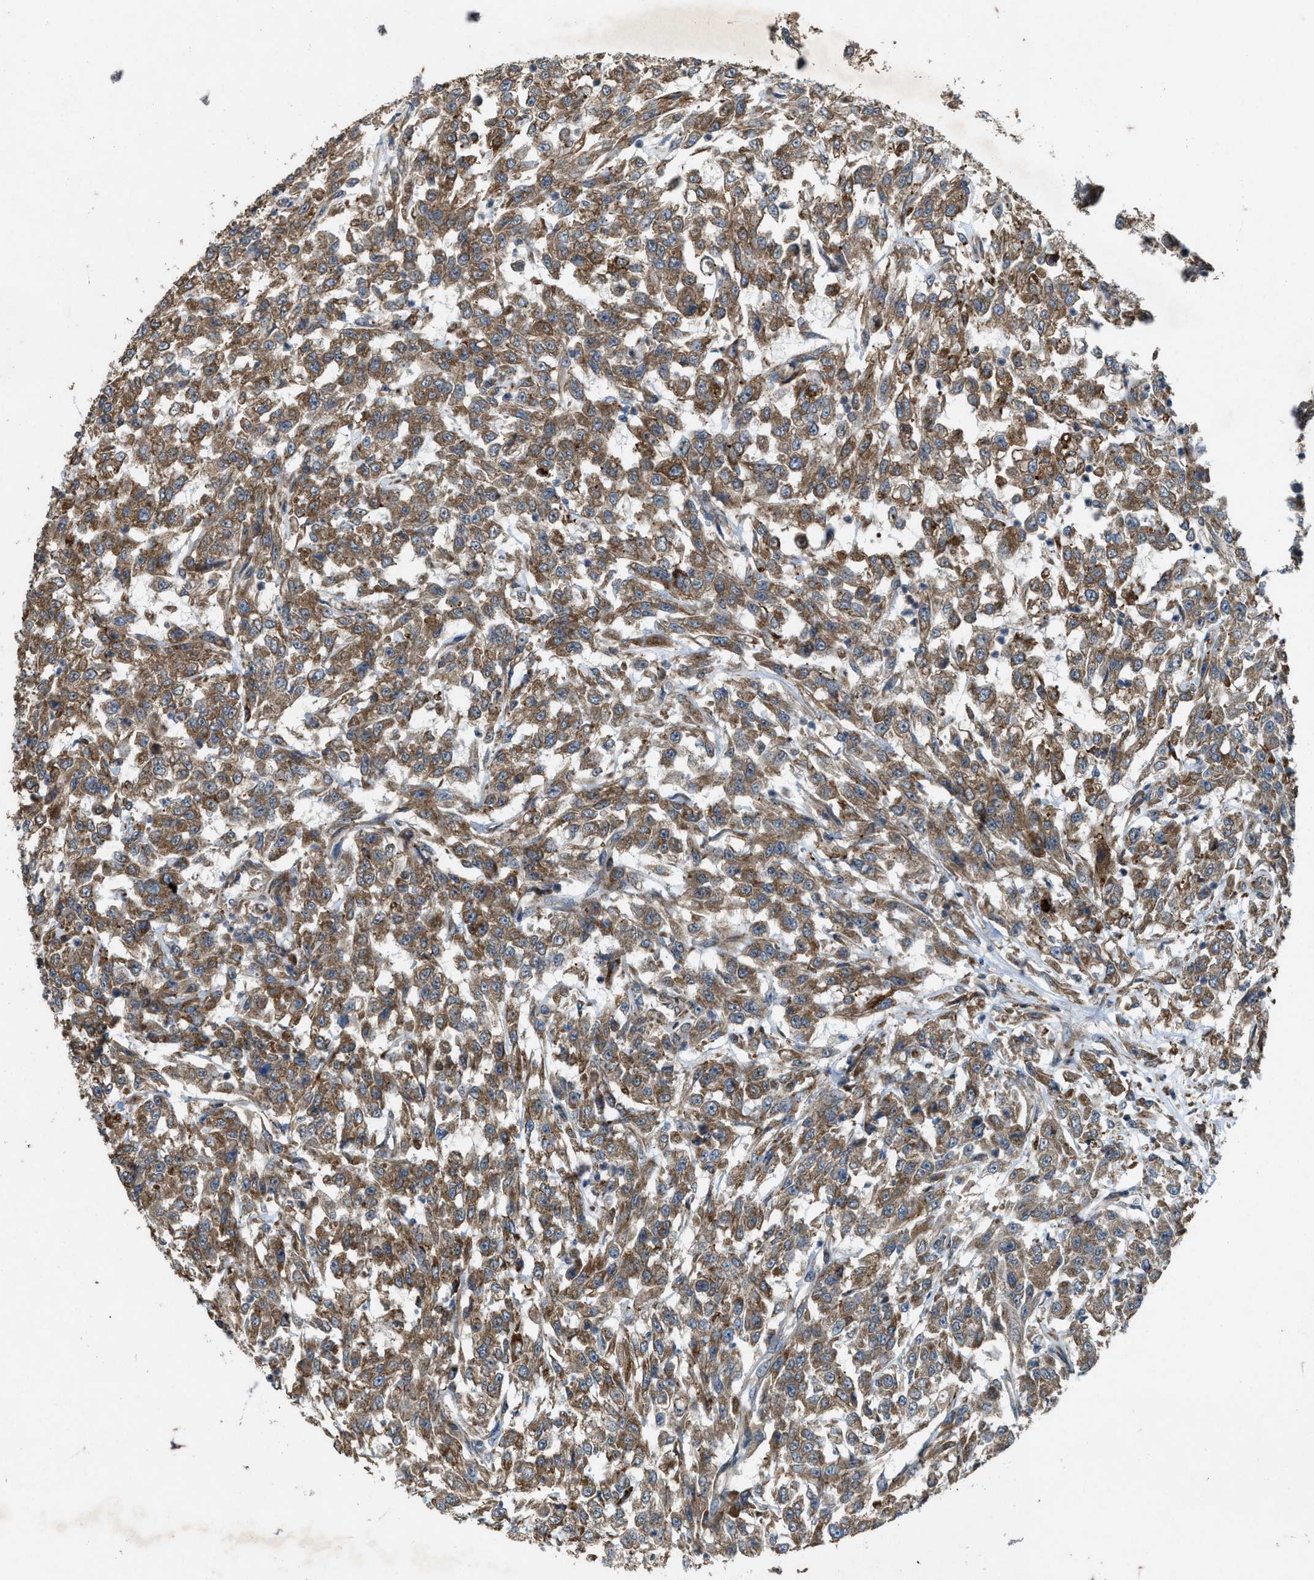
{"staining": {"intensity": "moderate", "quantity": ">75%", "location": "cytoplasmic/membranous"}, "tissue": "urothelial cancer", "cell_type": "Tumor cells", "image_type": "cancer", "snomed": [{"axis": "morphology", "description": "Urothelial carcinoma, High grade"}, {"axis": "topography", "description": "Urinary bladder"}], "caption": "A brown stain labels moderate cytoplasmic/membranous expression of a protein in human high-grade urothelial carcinoma tumor cells. Nuclei are stained in blue.", "gene": "LRRC72", "patient": {"sex": "male", "age": 46}}